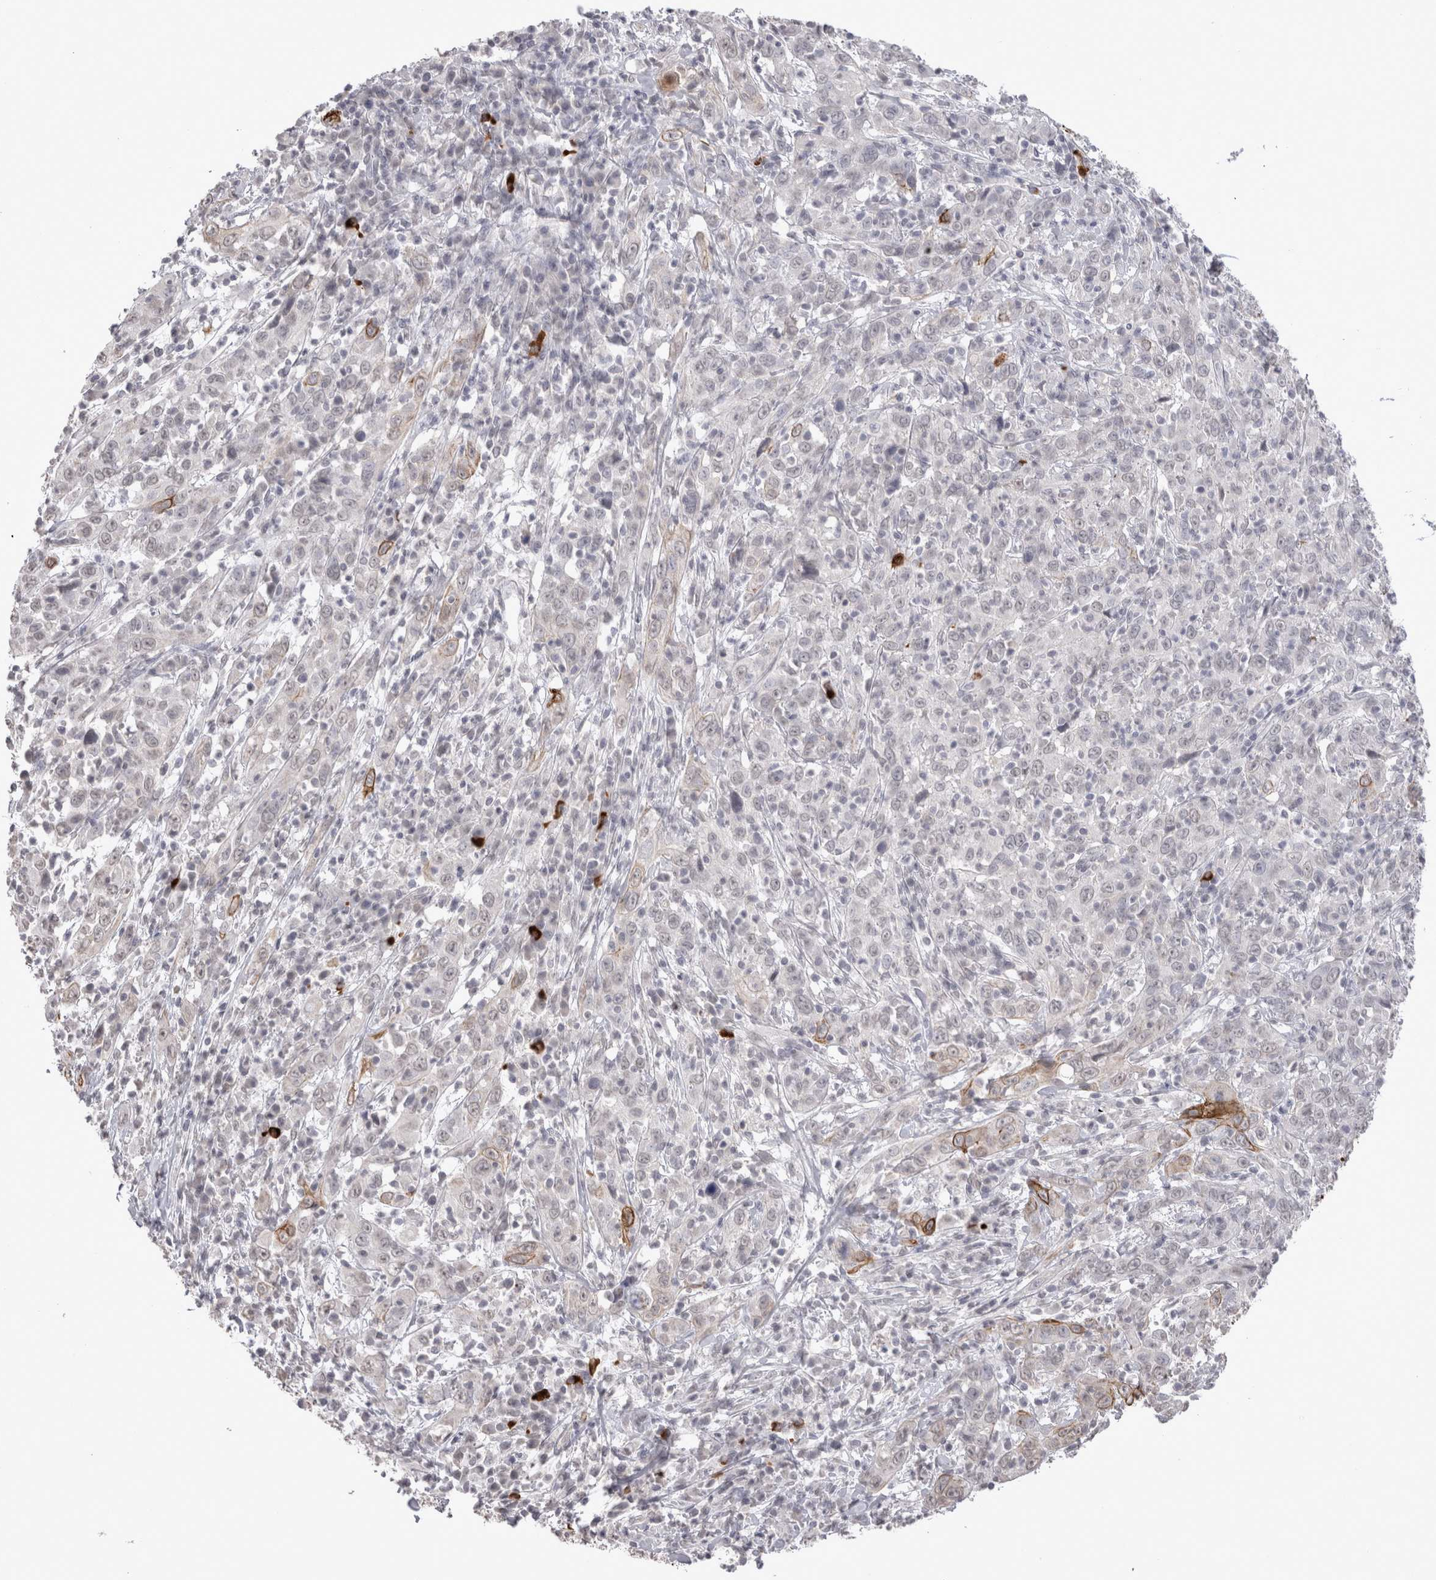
{"staining": {"intensity": "moderate", "quantity": "<25%", "location": "cytoplasmic/membranous"}, "tissue": "cervical cancer", "cell_type": "Tumor cells", "image_type": "cancer", "snomed": [{"axis": "morphology", "description": "Squamous cell carcinoma, NOS"}, {"axis": "topography", "description": "Cervix"}], "caption": "Immunohistochemical staining of cervical cancer displays low levels of moderate cytoplasmic/membranous protein positivity in about <25% of tumor cells.", "gene": "DDX4", "patient": {"sex": "female", "age": 46}}